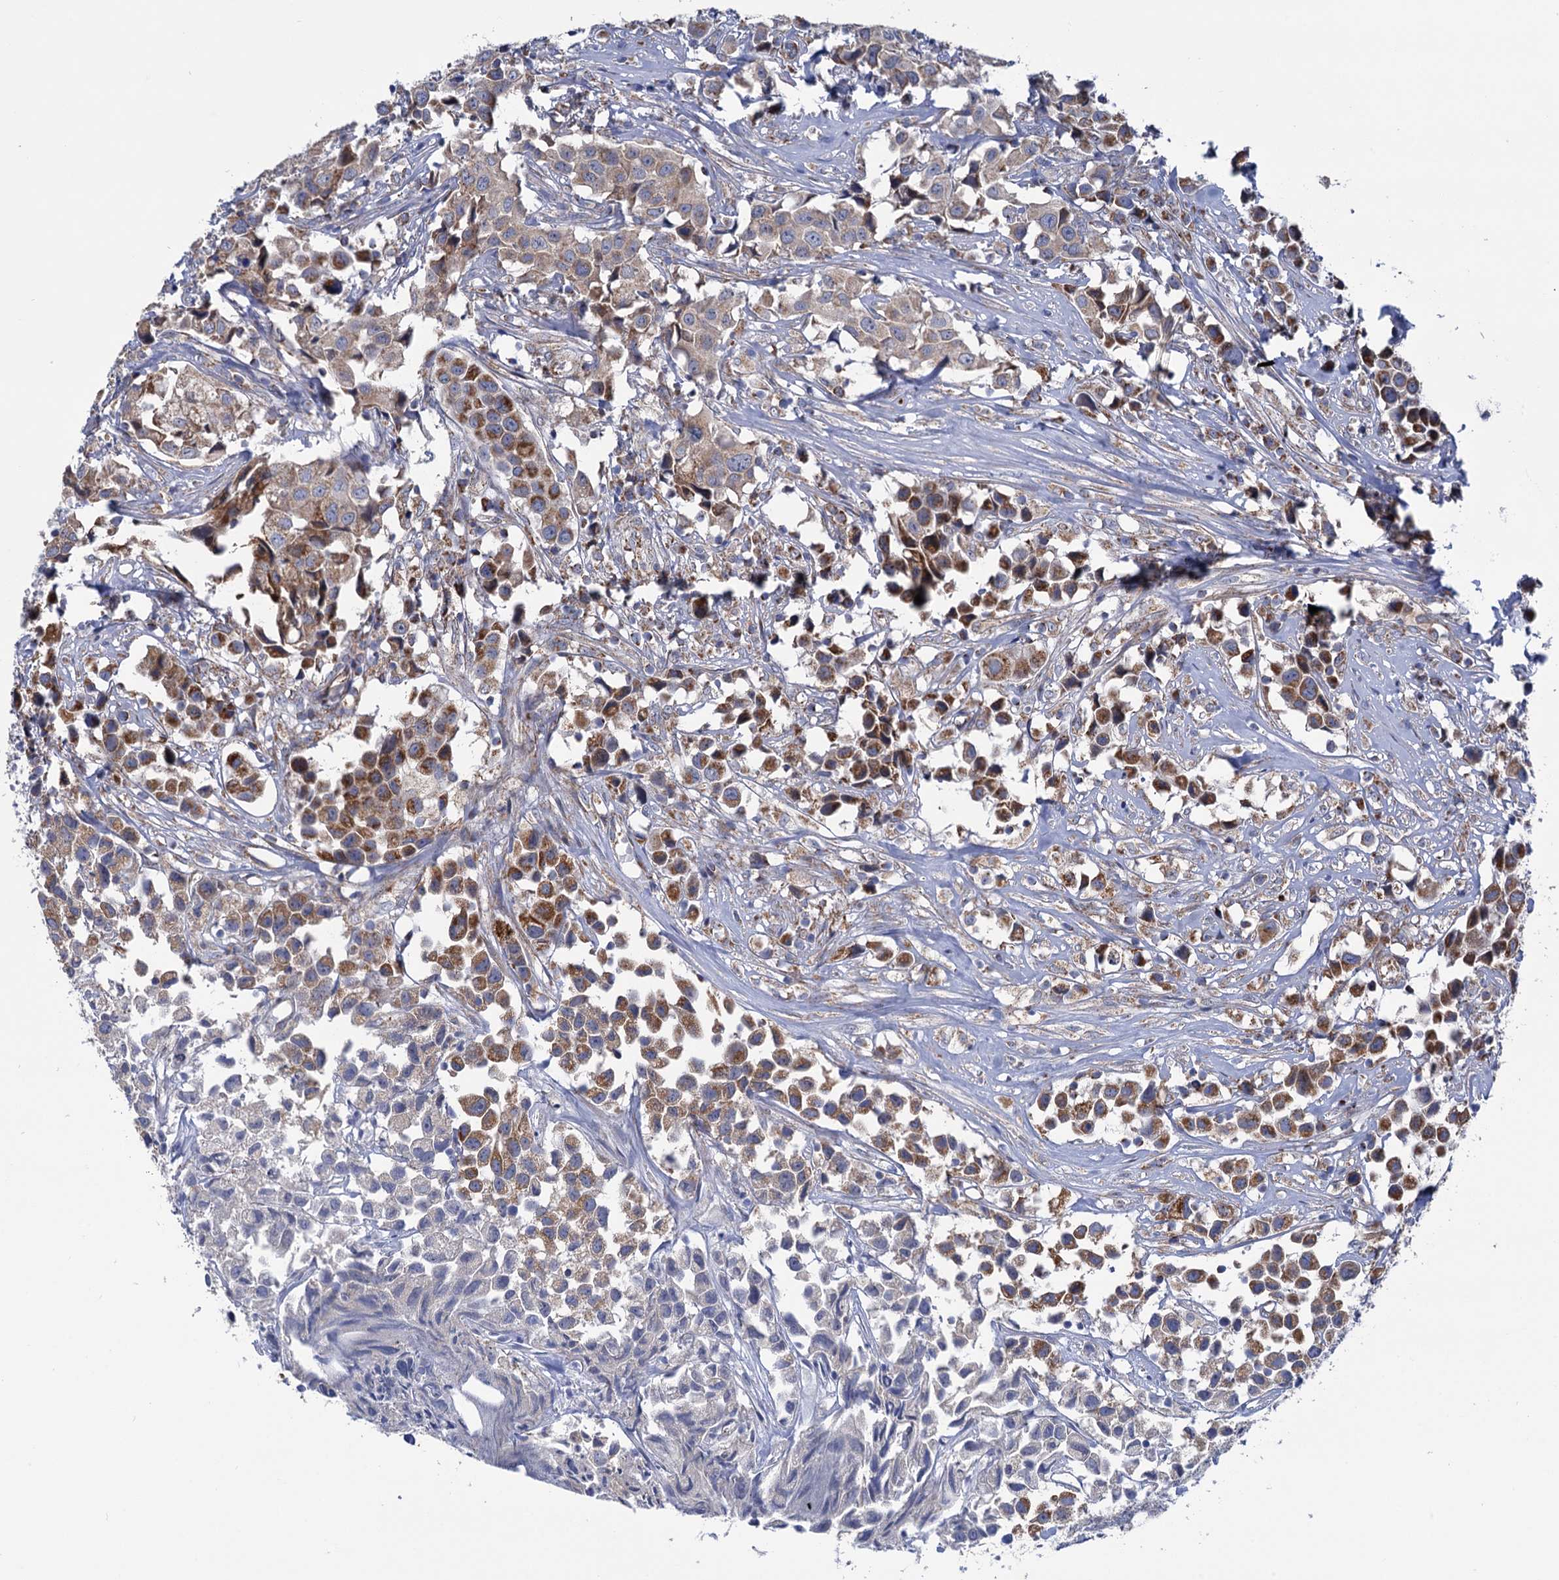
{"staining": {"intensity": "moderate", "quantity": "25%-75%", "location": "cytoplasmic/membranous"}, "tissue": "urothelial cancer", "cell_type": "Tumor cells", "image_type": "cancer", "snomed": [{"axis": "morphology", "description": "Urothelial carcinoma, High grade"}, {"axis": "topography", "description": "Urinary bladder"}], "caption": "A high-resolution image shows IHC staining of high-grade urothelial carcinoma, which exhibits moderate cytoplasmic/membranous positivity in about 25%-75% of tumor cells.", "gene": "SUCLA2", "patient": {"sex": "female", "age": 75}}